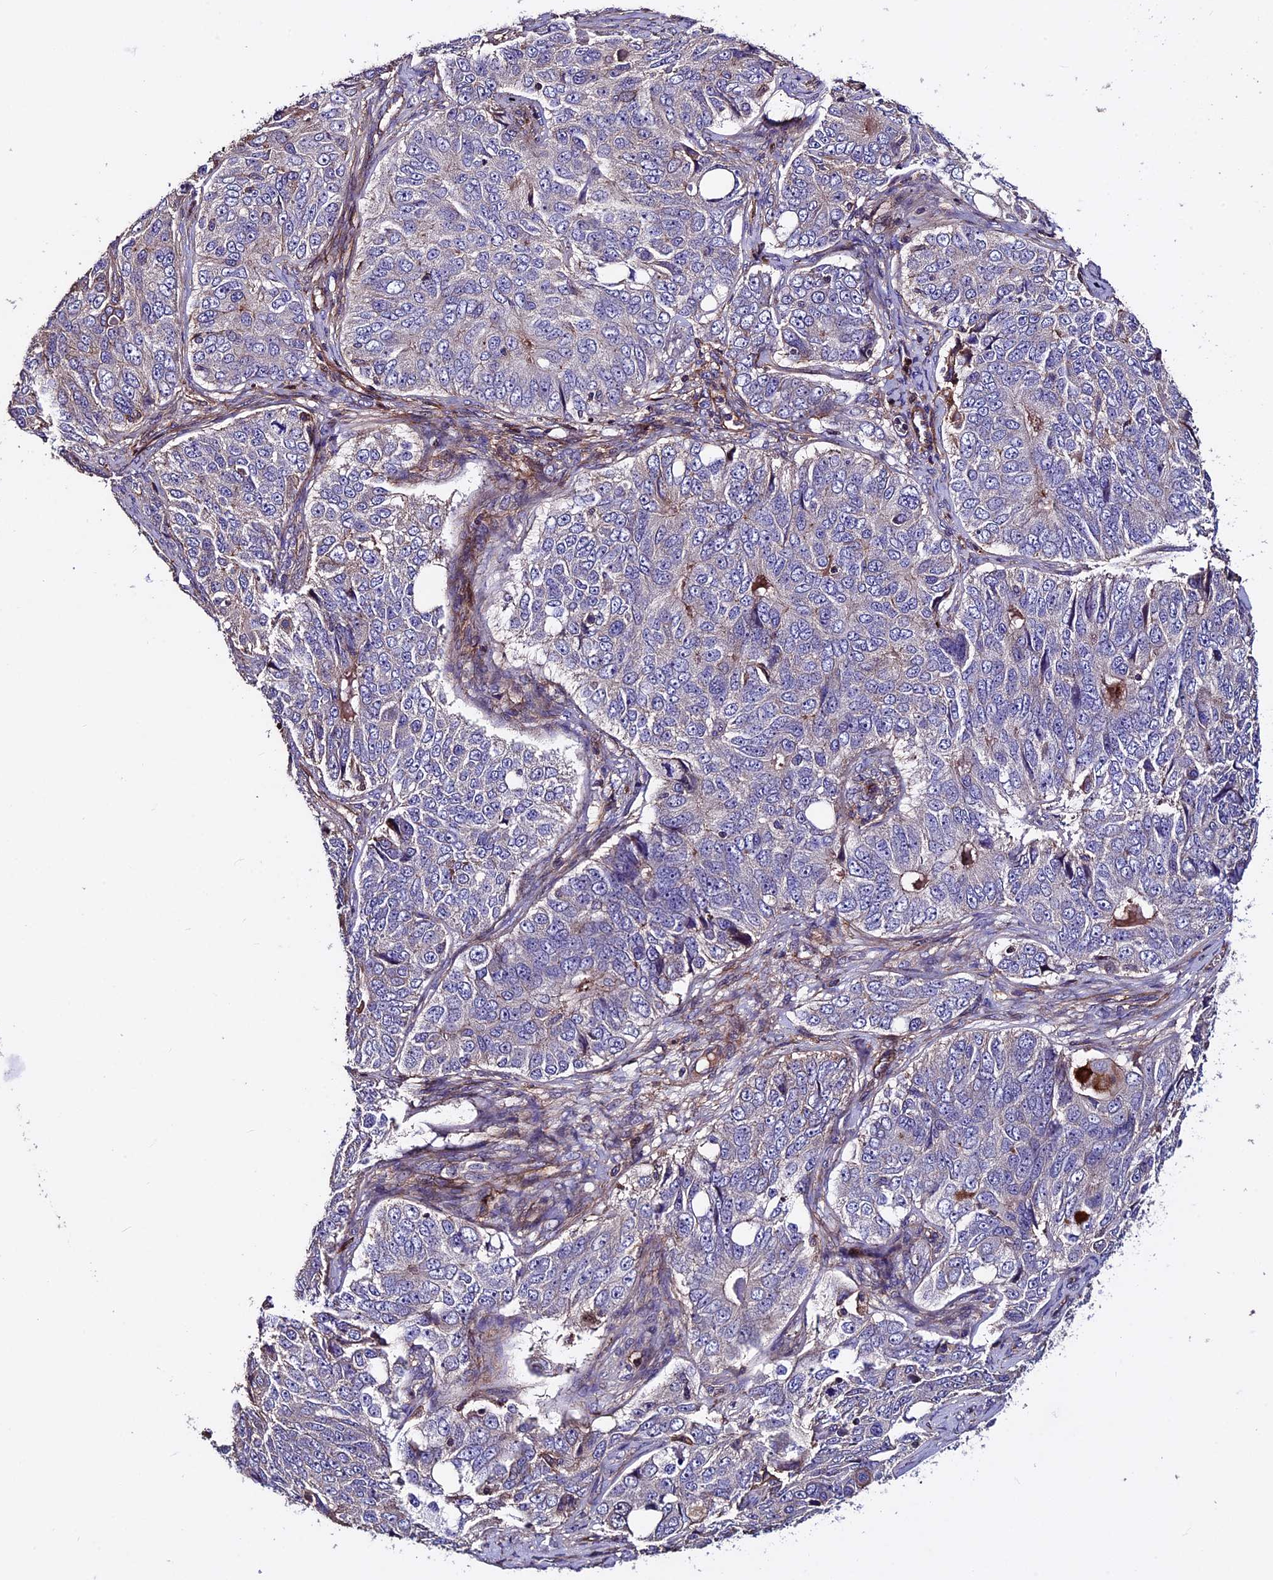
{"staining": {"intensity": "negative", "quantity": "none", "location": "none"}, "tissue": "ovarian cancer", "cell_type": "Tumor cells", "image_type": "cancer", "snomed": [{"axis": "morphology", "description": "Carcinoma, endometroid"}, {"axis": "topography", "description": "Ovary"}], "caption": "DAB immunohistochemical staining of ovarian cancer (endometroid carcinoma) reveals no significant positivity in tumor cells.", "gene": "EVA1B", "patient": {"sex": "female", "age": 51}}